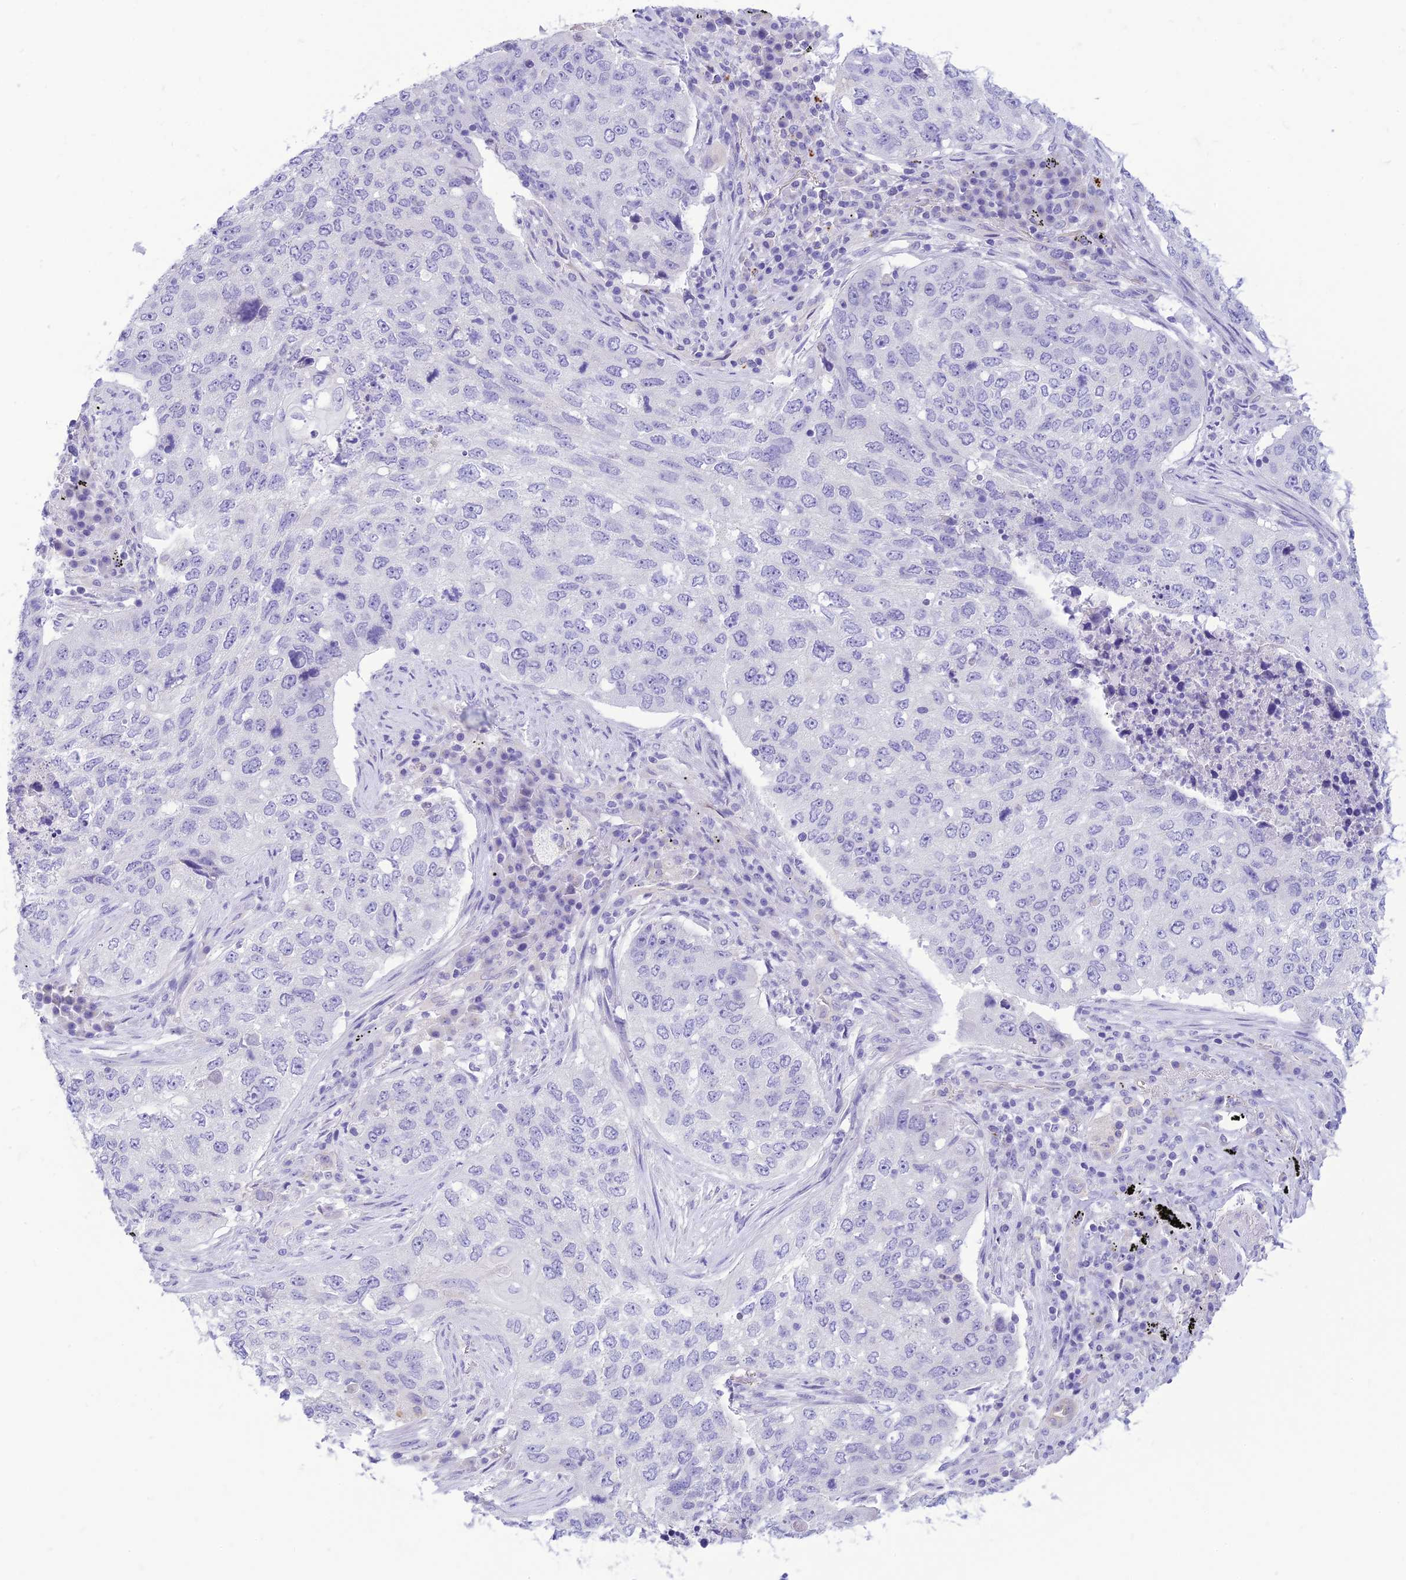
{"staining": {"intensity": "negative", "quantity": "none", "location": "none"}, "tissue": "lung cancer", "cell_type": "Tumor cells", "image_type": "cancer", "snomed": [{"axis": "morphology", "description": "Squamous cell carcinoma, NOS"}, {"axis": "topography", "description": "Lung"}], "caption": "Histopathology image shows no protein expression in tumor cells of lung squamous cell carcinoma tissue. Brightfield microscopy of immunohistochemistry (IHC) stained with DAB (brown) and hematoxylin (blue), captured at high magnification.", "gene": "DHDH", "patient": {"sex": "female", "age": 63}}